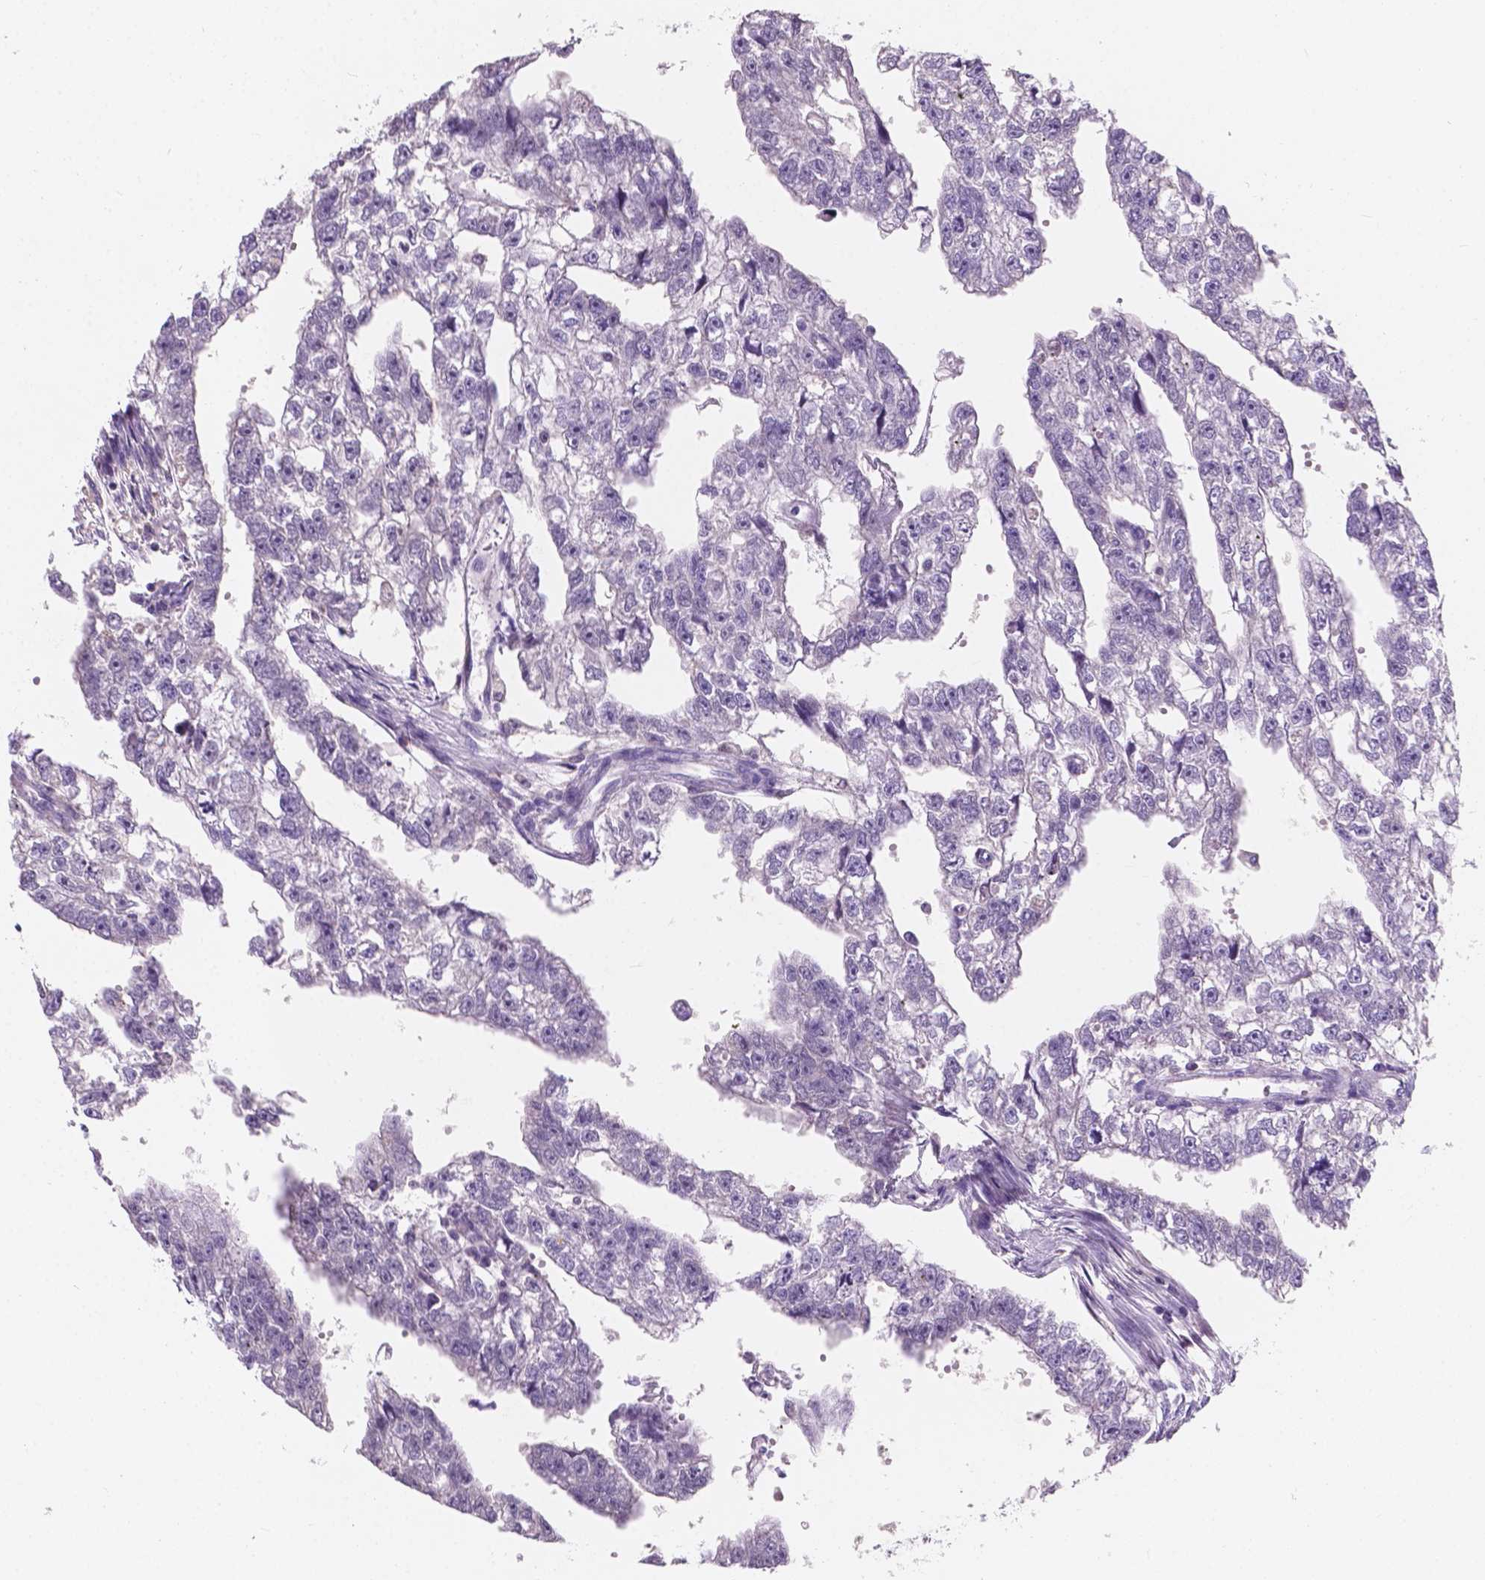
{"staining": {"intensity": "negative", "quantity": "none", "location": "none"}, "tissue": "testis cancer", "cell_type": "Tumor cells", "image_type": "cancer", "snomed": [{"axis": "morphology", "description": "Carcinoma, Embryonal, NOS"}, {"axis": "morphology", "description": "Teratoma, malignant, NOS"}, {"axis": "topography", "description": "Testis"}], "caption": "Tumor cells show no significant protein positivity in embryonal carcinoma (testis).", "gene": "IREB2", "patient": {"sex": "male", "age": 44}}